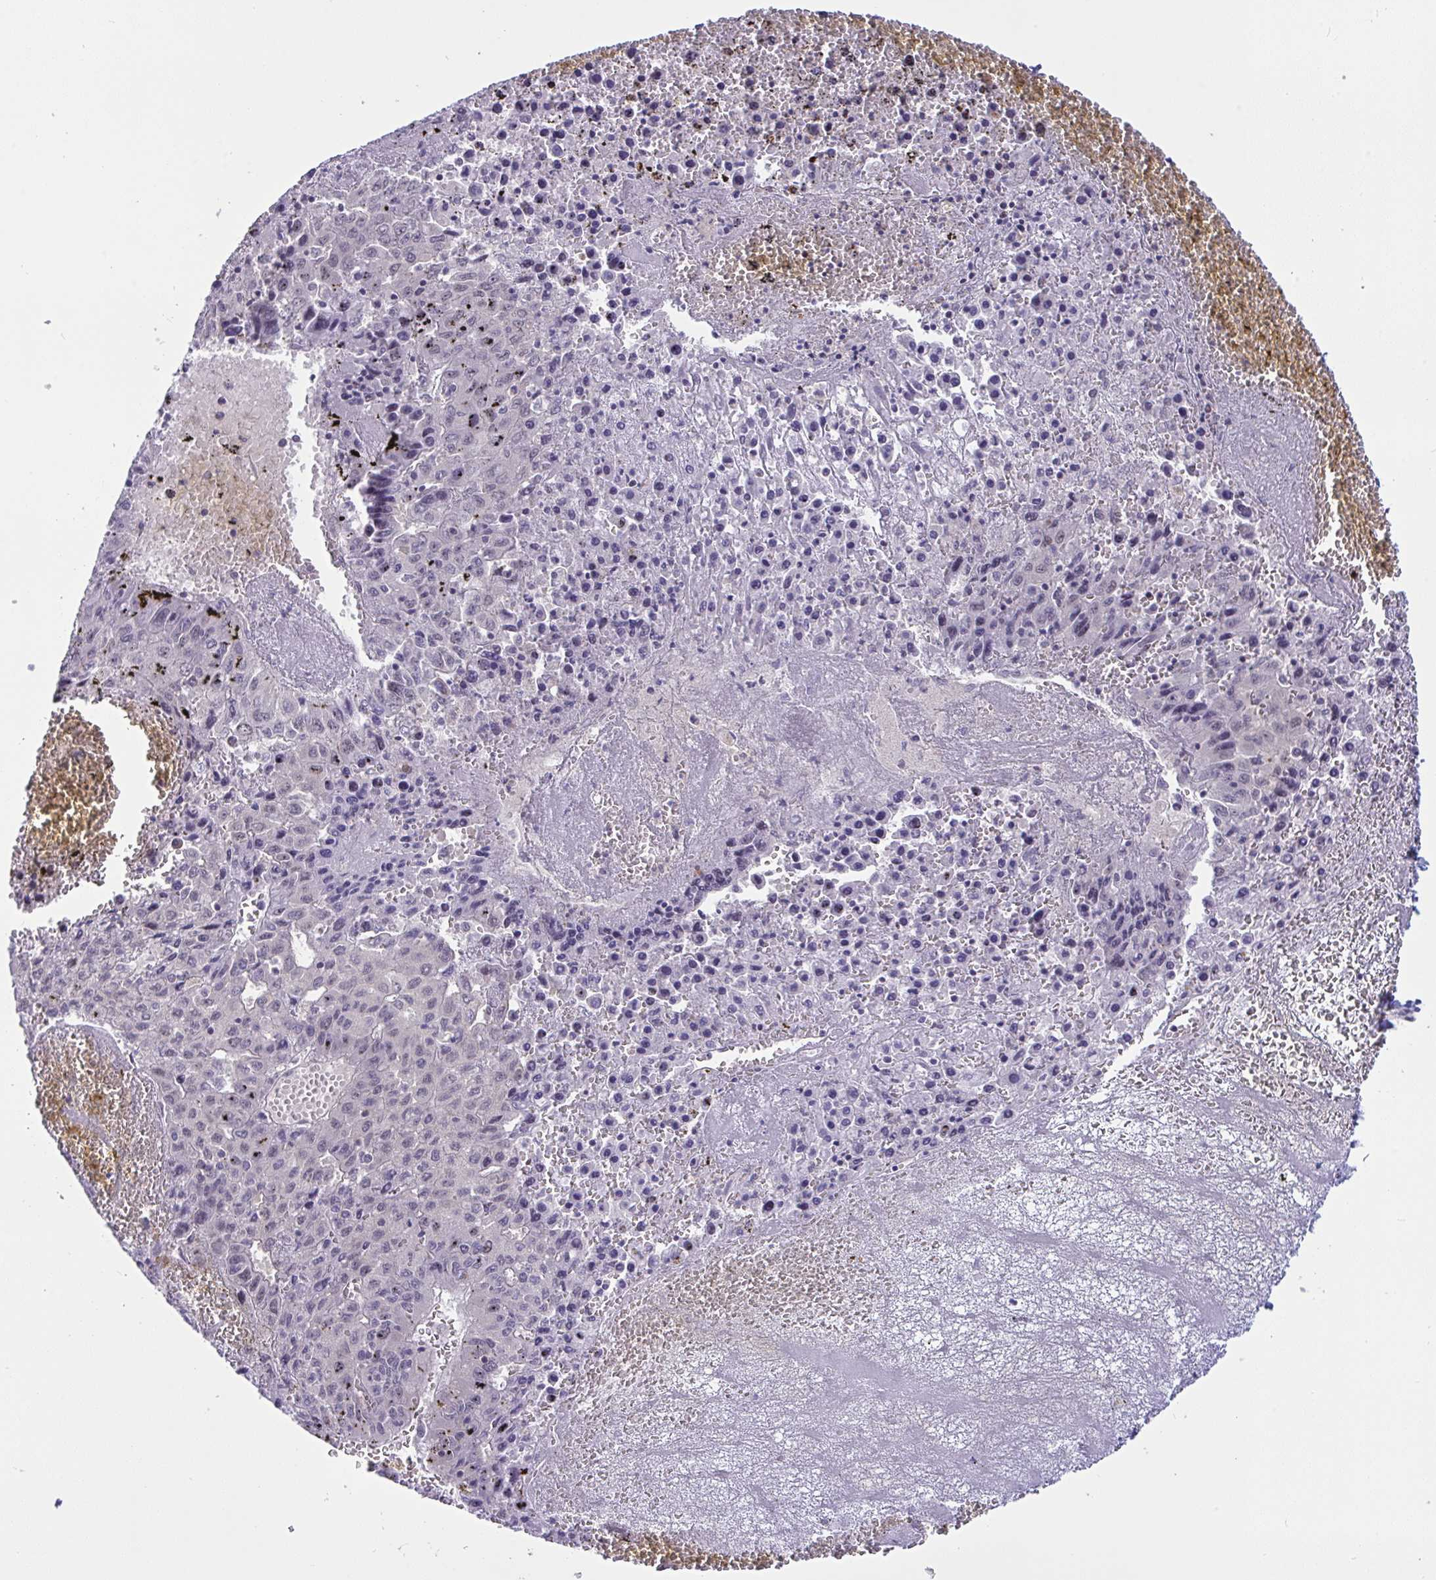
{"staining": {"intensity": "negative", "quantity": "none", "location": "none"}, "tissue": "liver cancer", "cell_type": "Tumor cells", "image_type": "cancer", "snomed": [{"axis": "morphology", "description": "Carcinoma, Hepatocellular, NOS"}, {"axis": "topography", "description": "Liver"}], "caption": "This is an immunohistochemistry micrograph of human liver cancer (hepatocellular carcinoma). There is no expression in tumor cells.", "gene": "TSN", "patient": {"sex": "female", "age": 53}}